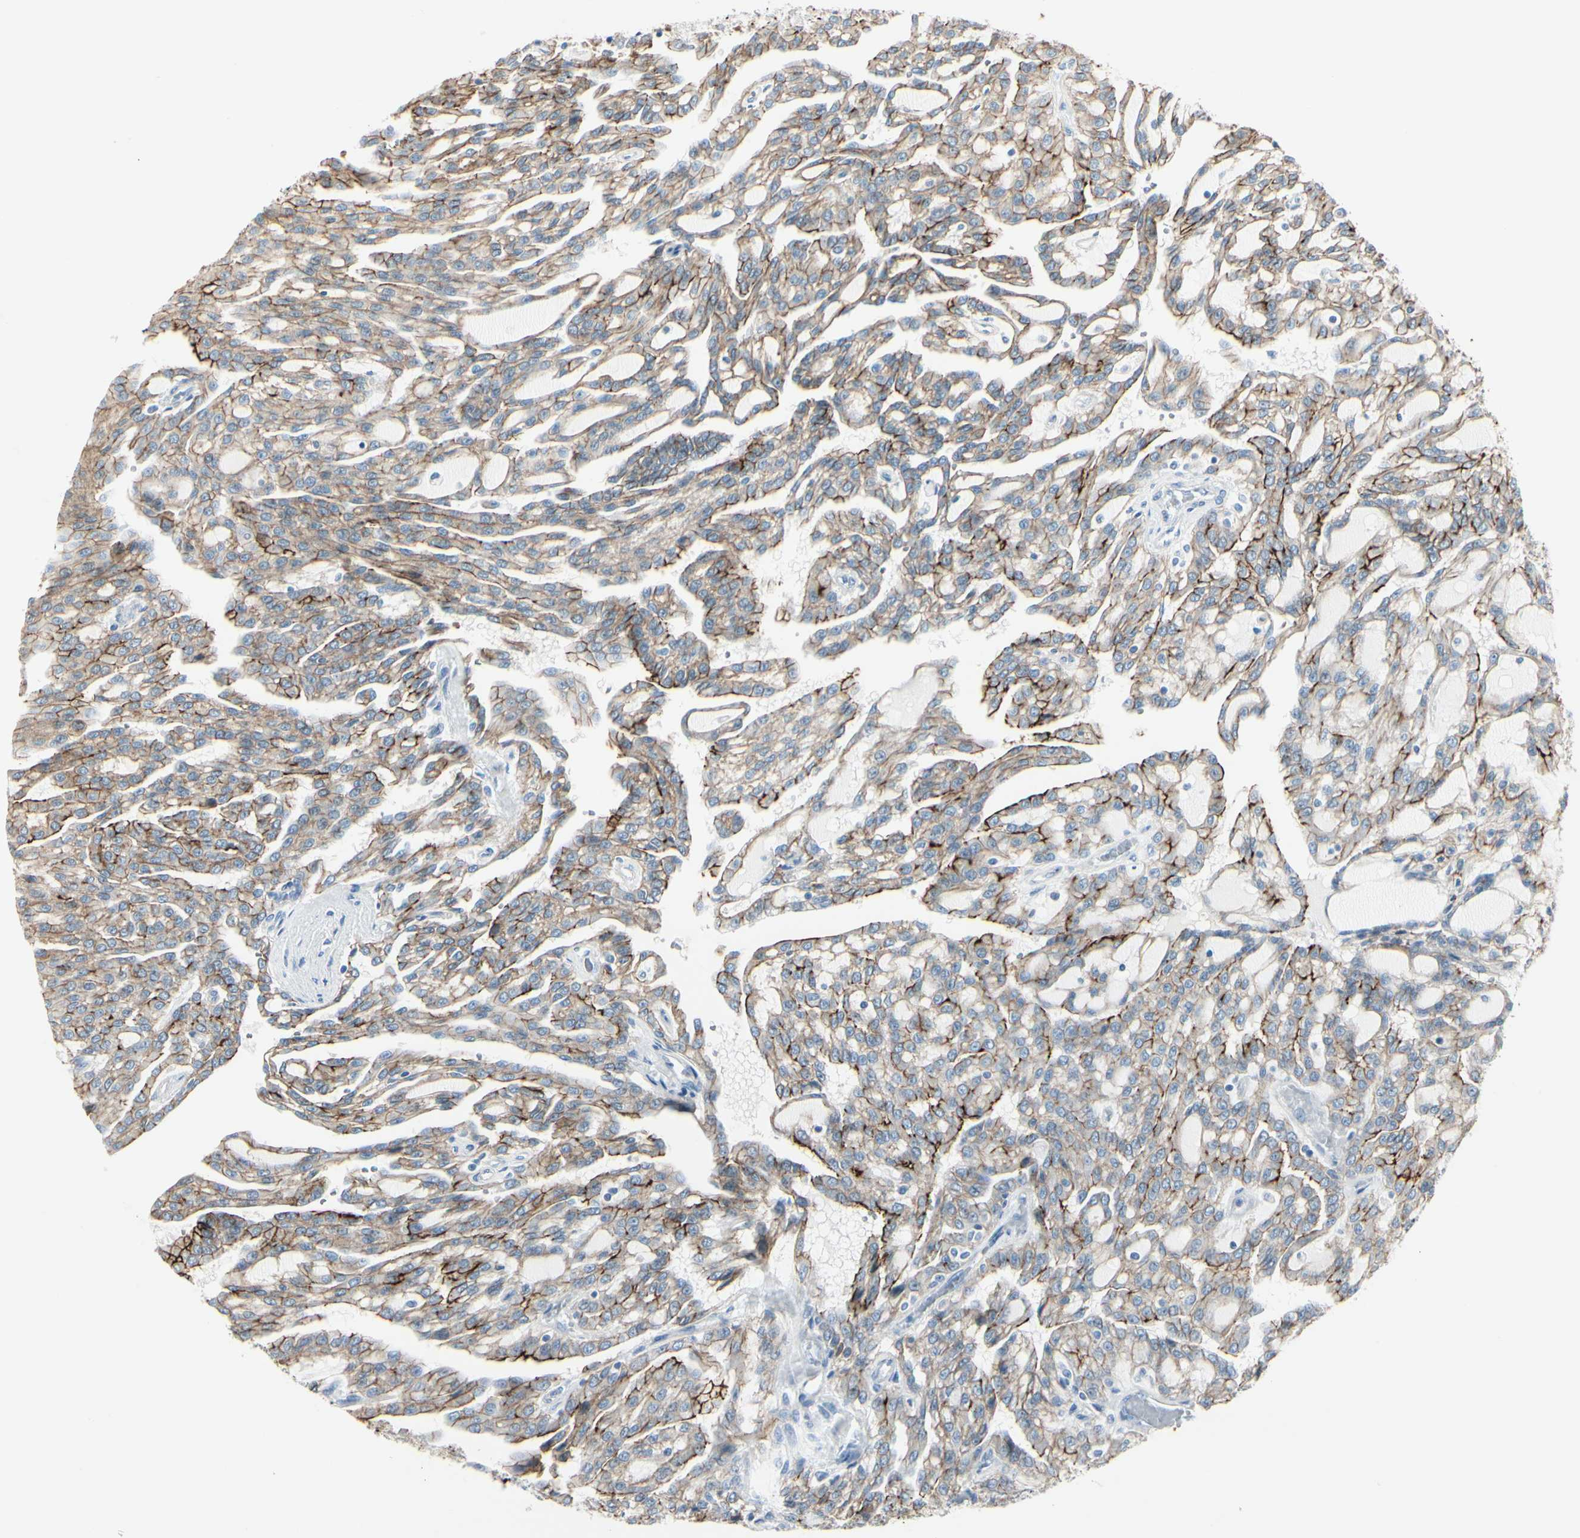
{"staining": {"intensity": "moderate", "quantity": ">75%", "location": "cytoplasmic/membranous"}, "tissue": "renal cancer", "cell_type": "Tumor cells", "image_type": "cancer", "snomed": [{"axis": "morphology", "description": "Adenocarcinoma, NOS"}, {"axis": "topography", "description": "Kidney"}], "caption": "Approximately >75% of tumor cells in renal adenocarcinoma reveal moderate cytoplasmic/membranous protein positivity as visualized by brown immunohistochemical staining.", "gene": "CDHR5", "patient": {"sex": "male", "age": 63}}